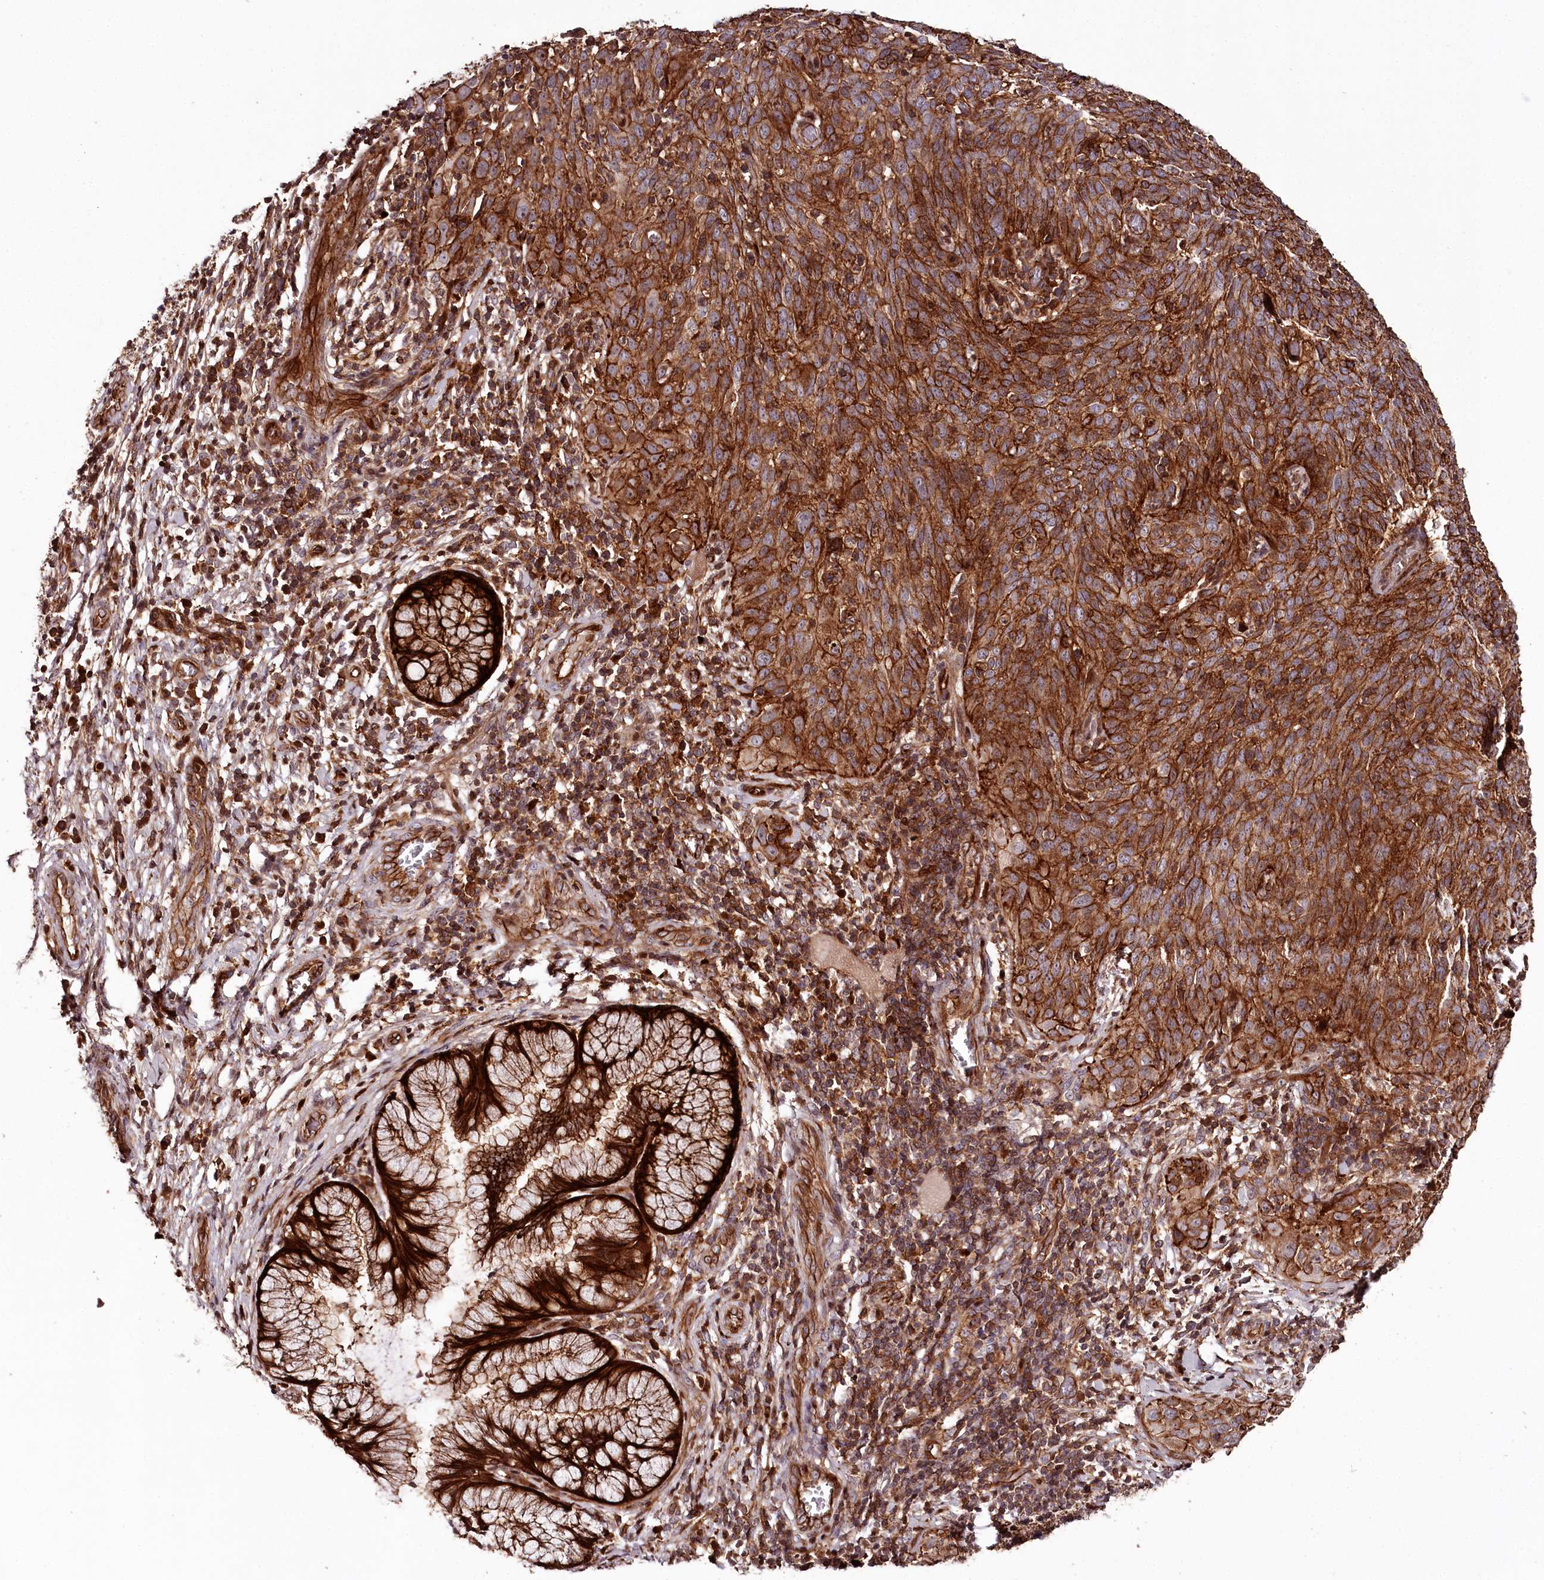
{"staining": {"intensity": "strong", "quantity": ">75%", "location": "cytoplasmic/membranous"}, "tissue": "cervical cancer", "cell_type": "Tumor cells", "image_type": "cancer", "snomed": [{"axis": "morphology", "description": "Squamous cell carcinoma, NOS"}, {"axis": "topography", "description": "Cervix"}], "caption": "A micrograph of human cervical cancer (squamous cell carcinoma) stained for a protein demonstrates strong cytoplasmic/membranous brown staining in tumor cells.", "gene": "KIF14", "patient": {"sex": "female", "age": 31}}